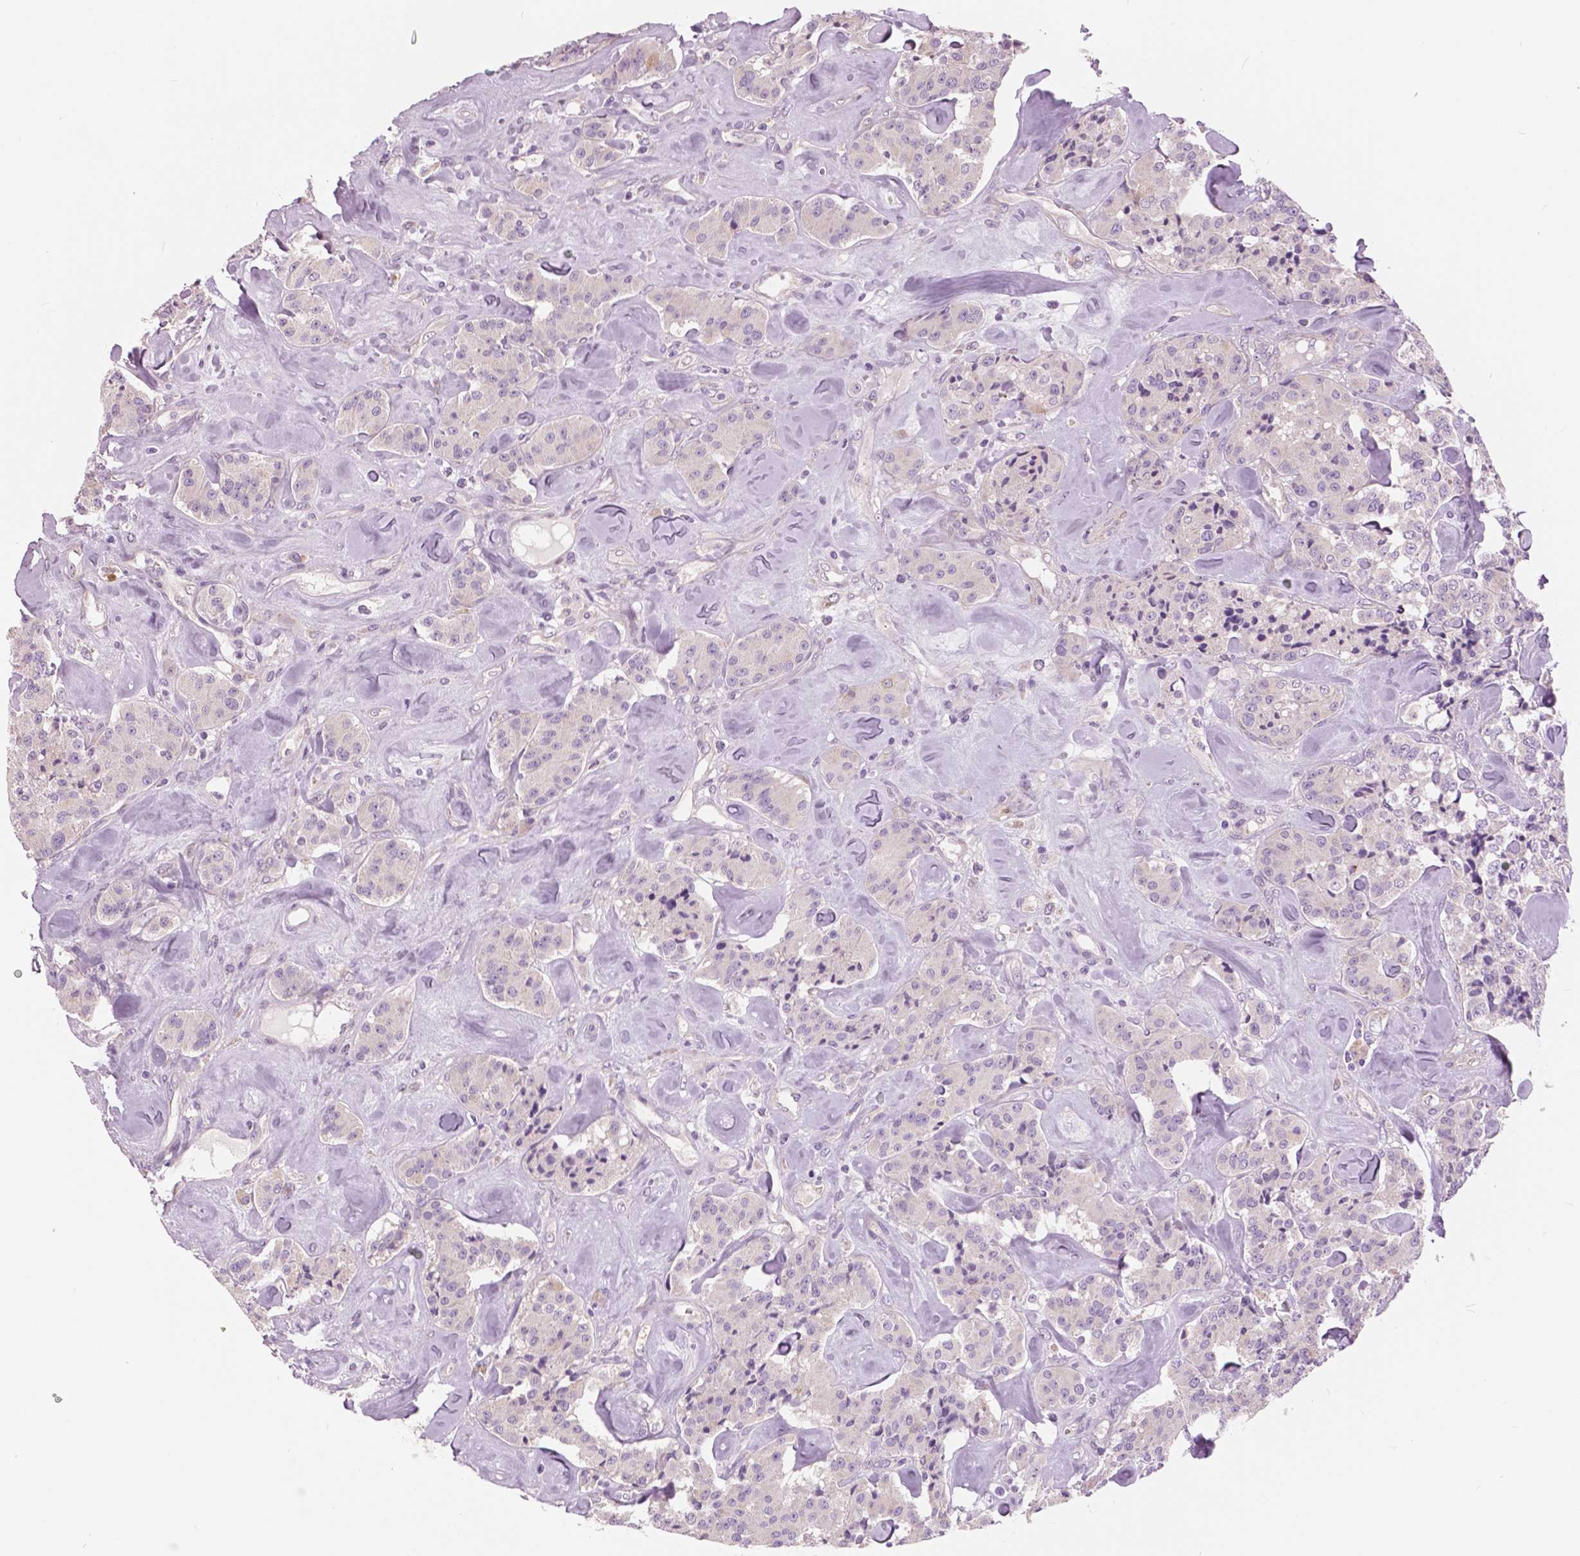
{"staining": {"intensity": "negative", "quantity": "none", "location": "none"}, "tissue": "carcinoid", "cell_type": "Tumor cells", "image_type": "cancer", "snomed": [{"axis": "morphology", "description": "Carcinoid, malignant, NOS"}, {"axis": "topography", "description": "Pancreas"}], "caption": "This image is of carcinoid stained with immunohistochemistry (IHC) to label a protein in brown with the nuclei are counter-stained blue. There is no positivity in tumor cells.", "gene": "SERPINI1", "patient": {"sex": "male", "age": 41}}